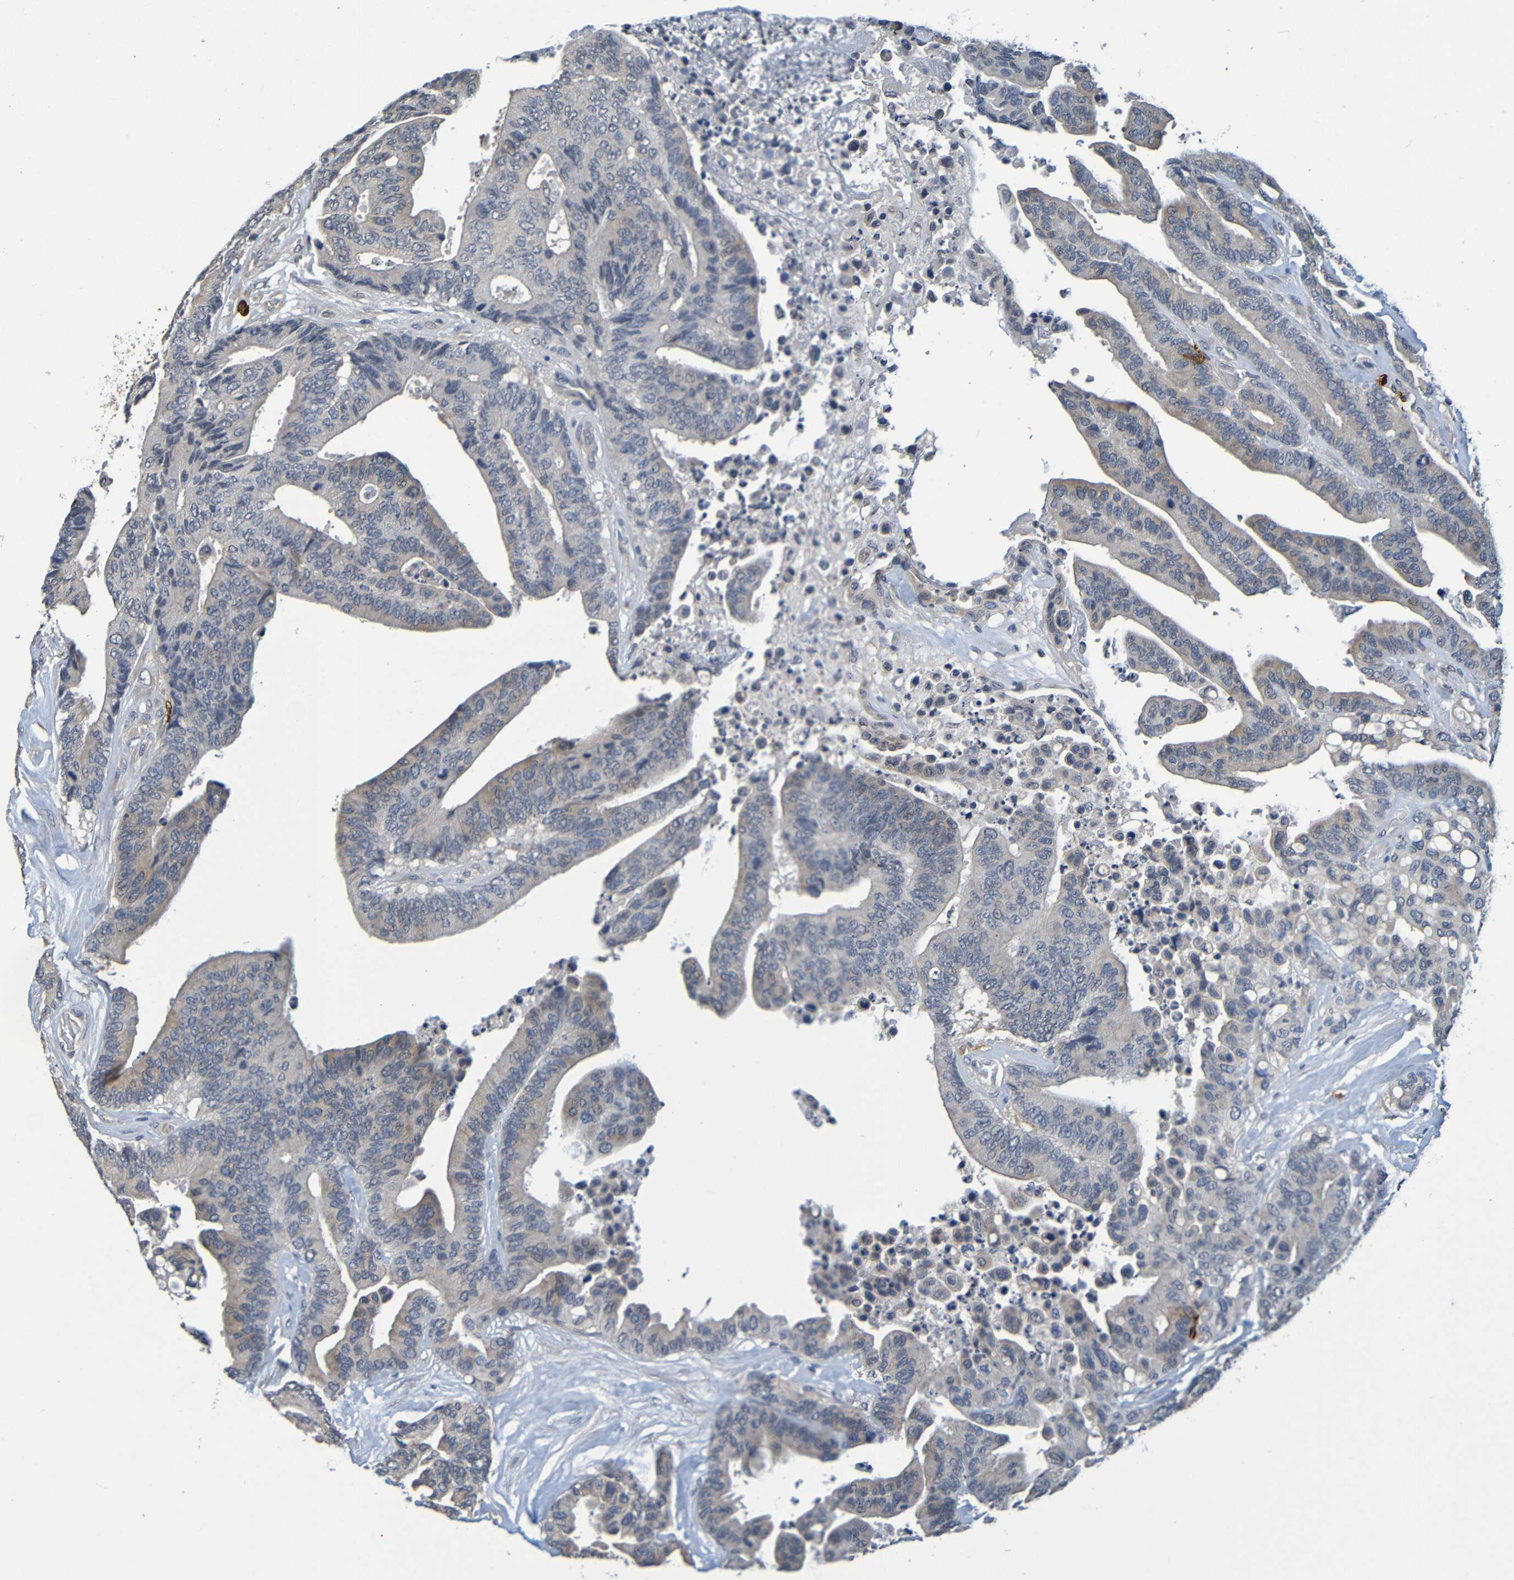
{"staining": {"intensity": "weak", "quantity": "<25%", "location": "cytoplasmic/membranous"}, "tissue": "colorectal cancer", "cell_type": "Tumor cells", "image_type": "cancer", "snomed": [{"axis": "morphology", "description": "Normal tissue, NOS"}, {"axis": "morphology", "description": "Adenocarcinoma, NOS"}, {"axis": "topography", "description": "Colon"}], "caption": "DAB immunohistochemical staining of human colorectal cancer (adenocarcinoma) displays no significant staining in tumor cells.", "gene": "C3AR1", "patient": {"sex": "male", "age": 82}}